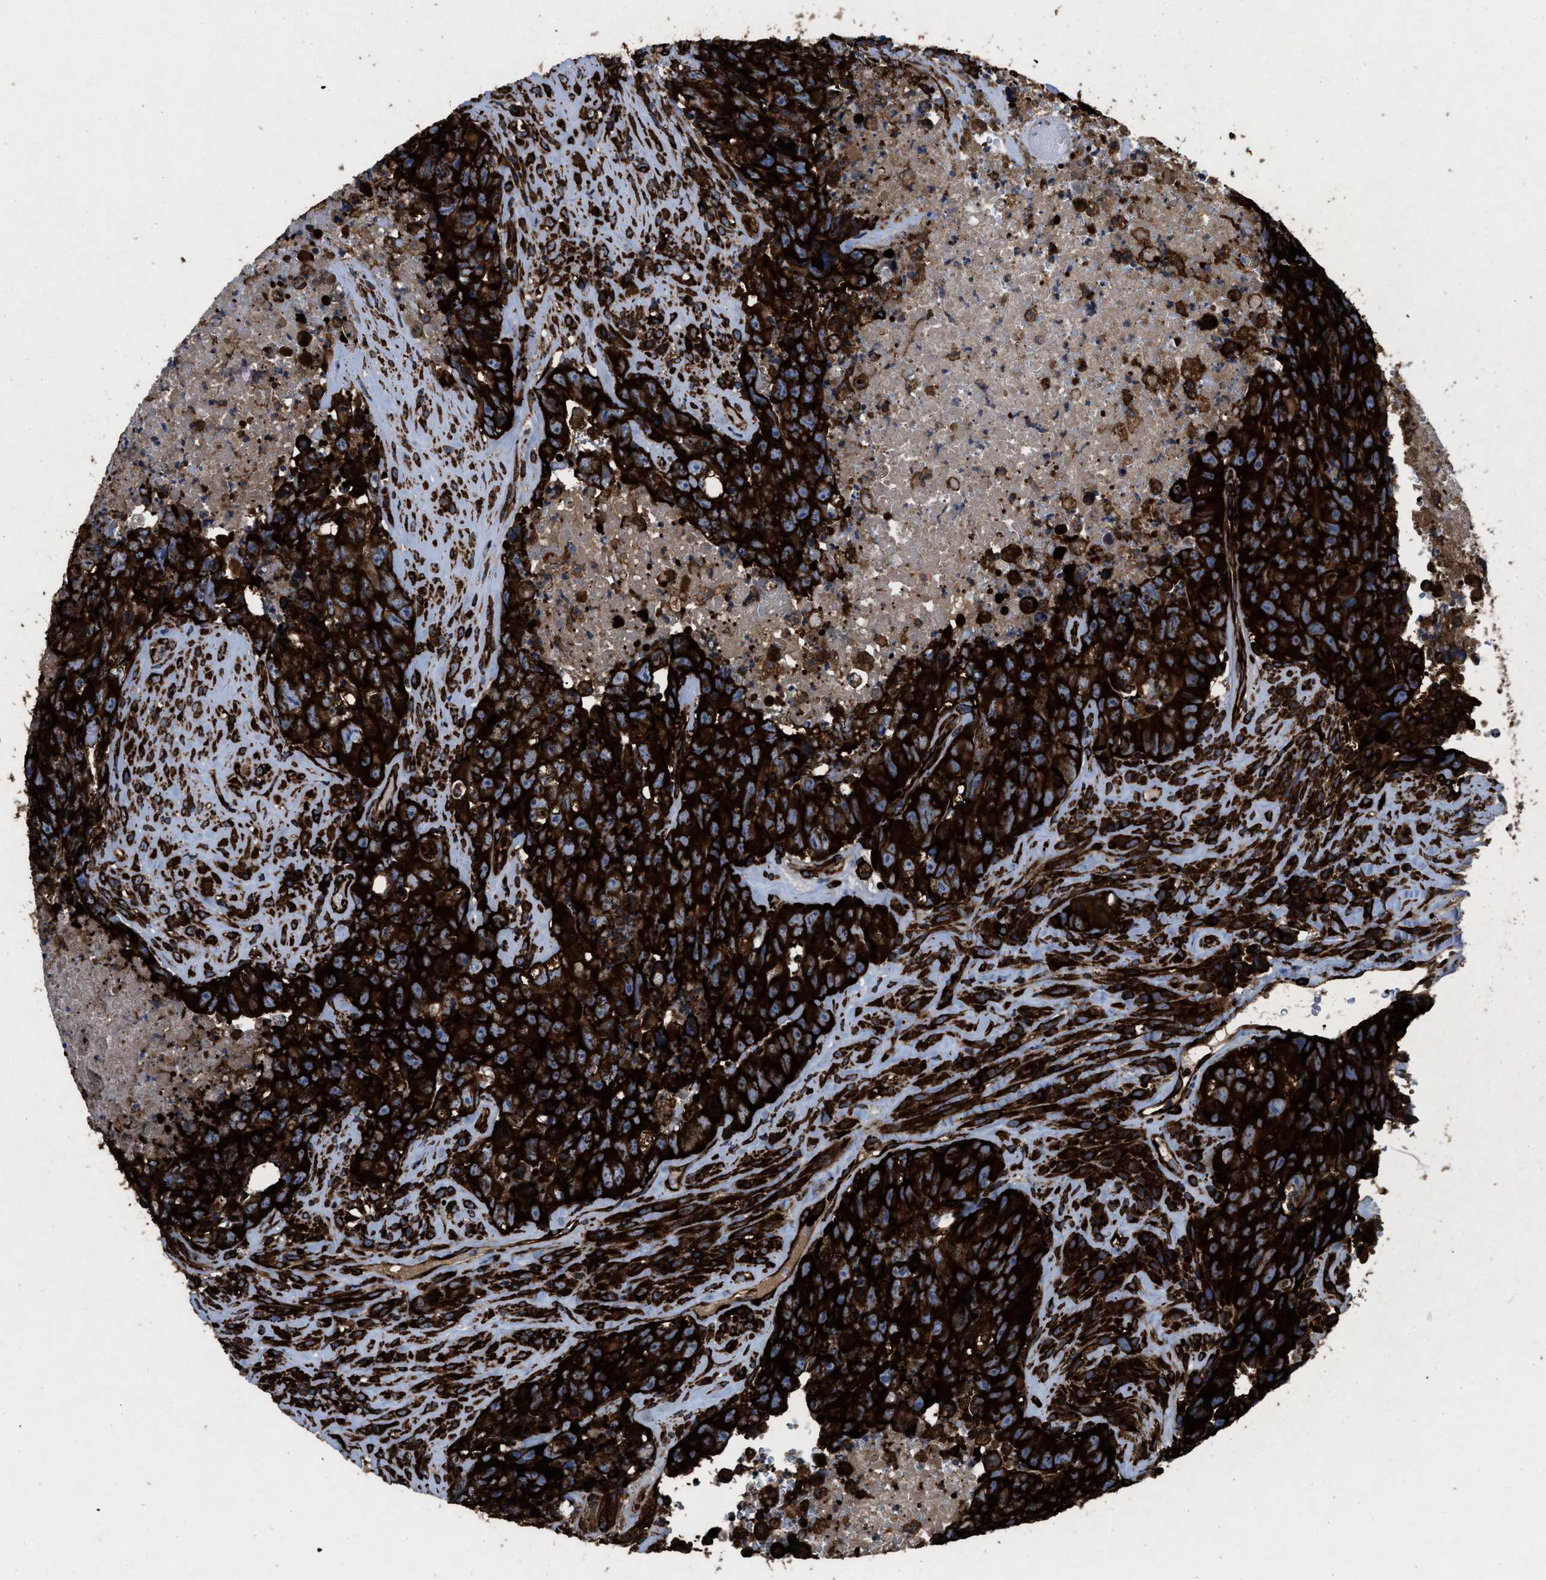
{"staining": {"intensity": "strong", "quantity": ">75%", "location": "cytoplasmic/membranous"}, "tissue": "testis cancer", "cell_type": "Tumor cells", "image_type": "cancer", "snomed": [{"axis": "morphology", "description": "Carcinoma, Embryonal, NOS"}, {"axis": "topography", "description": "Testis"}], "caption": "There is high levels of strong cytoplasmic/membranous positivity in tumor cells of embryonal carcinoma (testis), as demonstrated by immunohistochemical staining (brown color).", "gene": "CAPRIN1", "patient": {"sex": "male", "age": 32}}